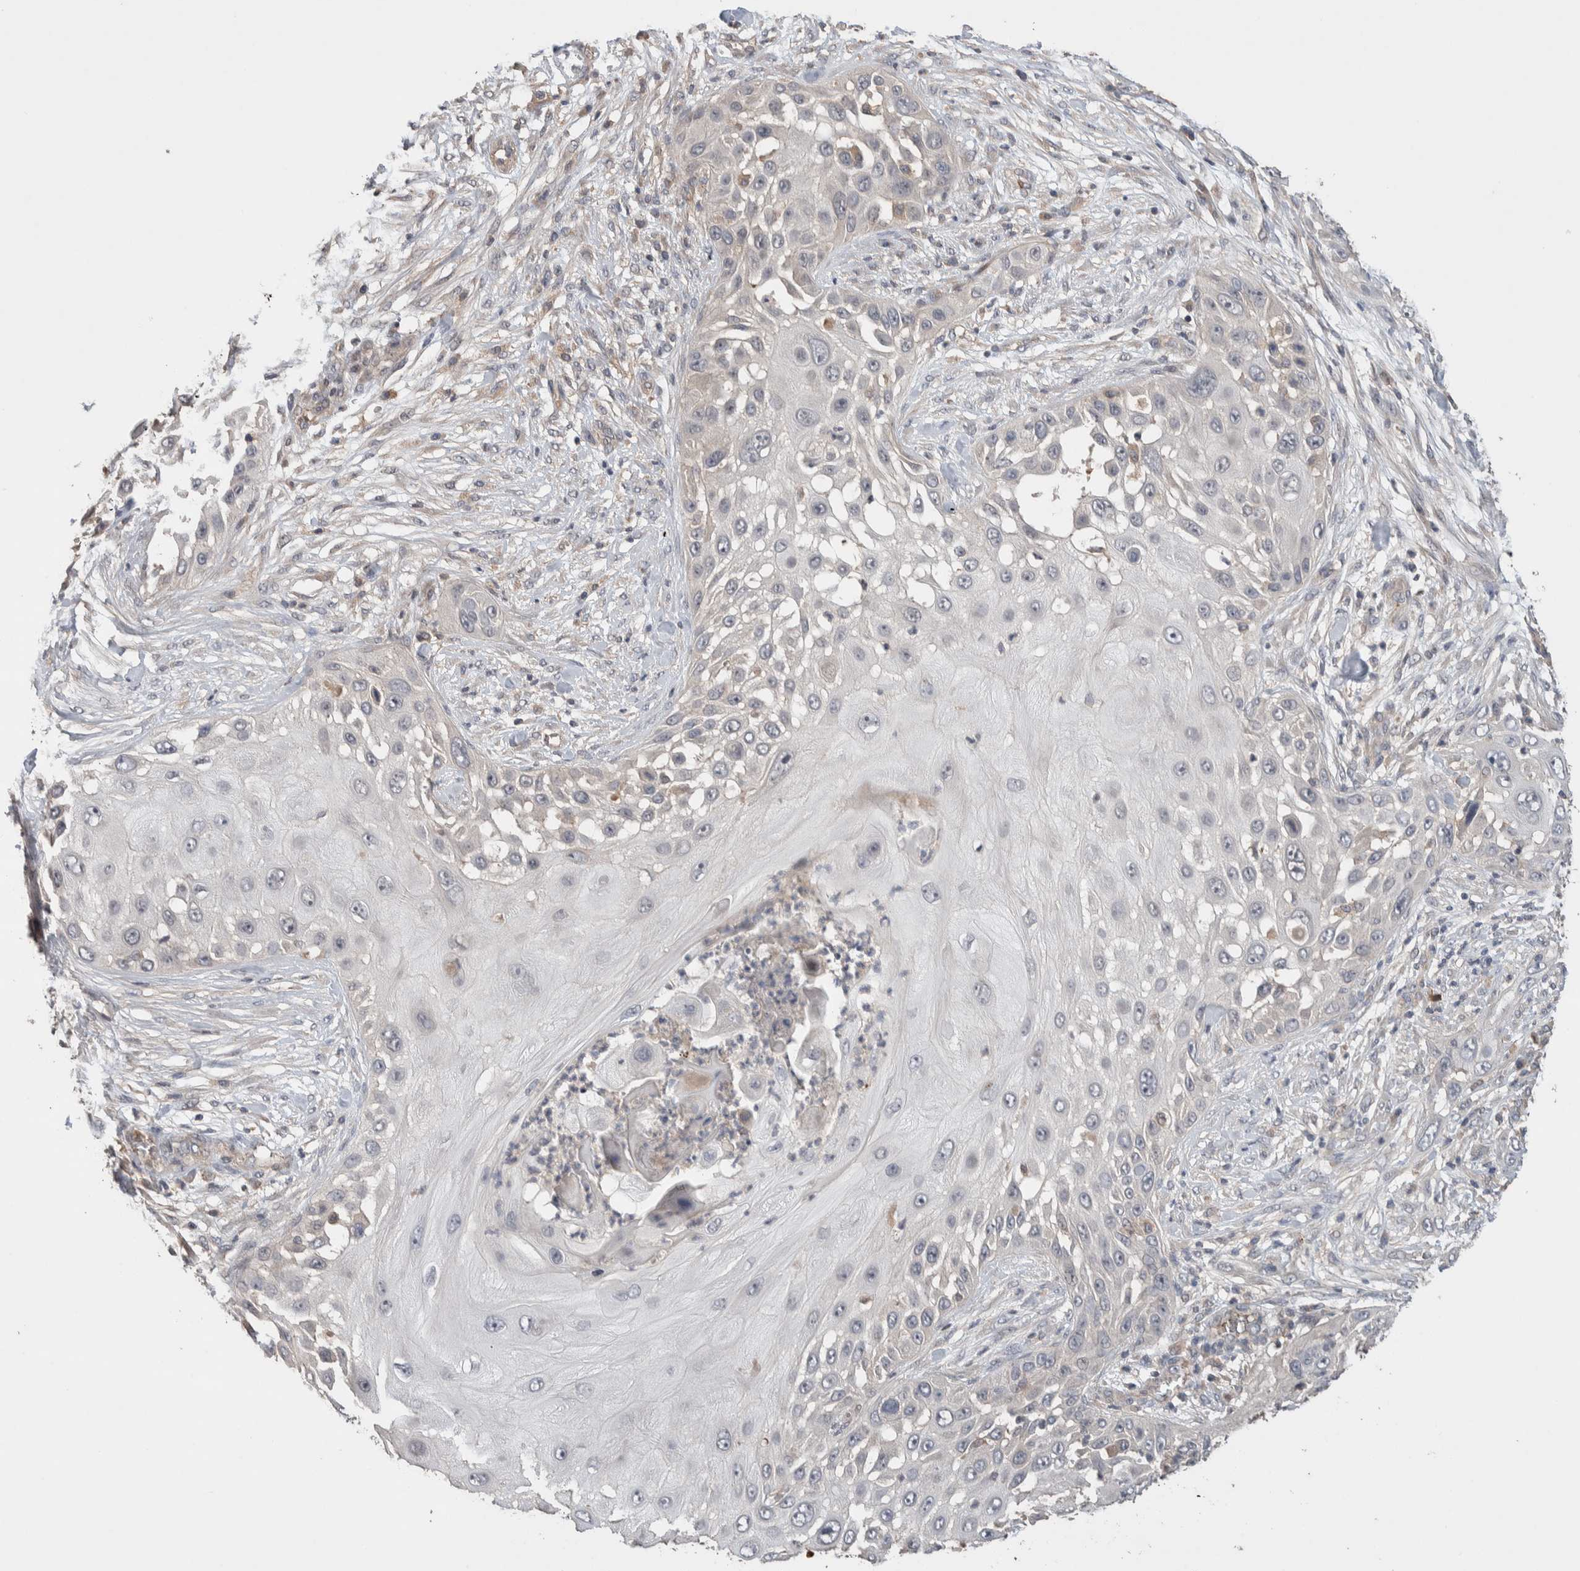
{"staining": {"intensity": "negative", "quantity": "none", "location": "none"}, "tissue": "skin cancer", "cell_type": "Tumor cells", "image_type": "cancer", "snomed": [{"axis": "morphology", "description": "Squamous cell carcinoma, NOS"}, {"axis": "topography", "description": "Skin"}], "caption": "Squamous cell carcinoma (skin) stained for a protein using immunohistochemistry reveals no staining tumor cells.", "gene": "WDR91", "patient": {"sex": "female", "age": 44}}